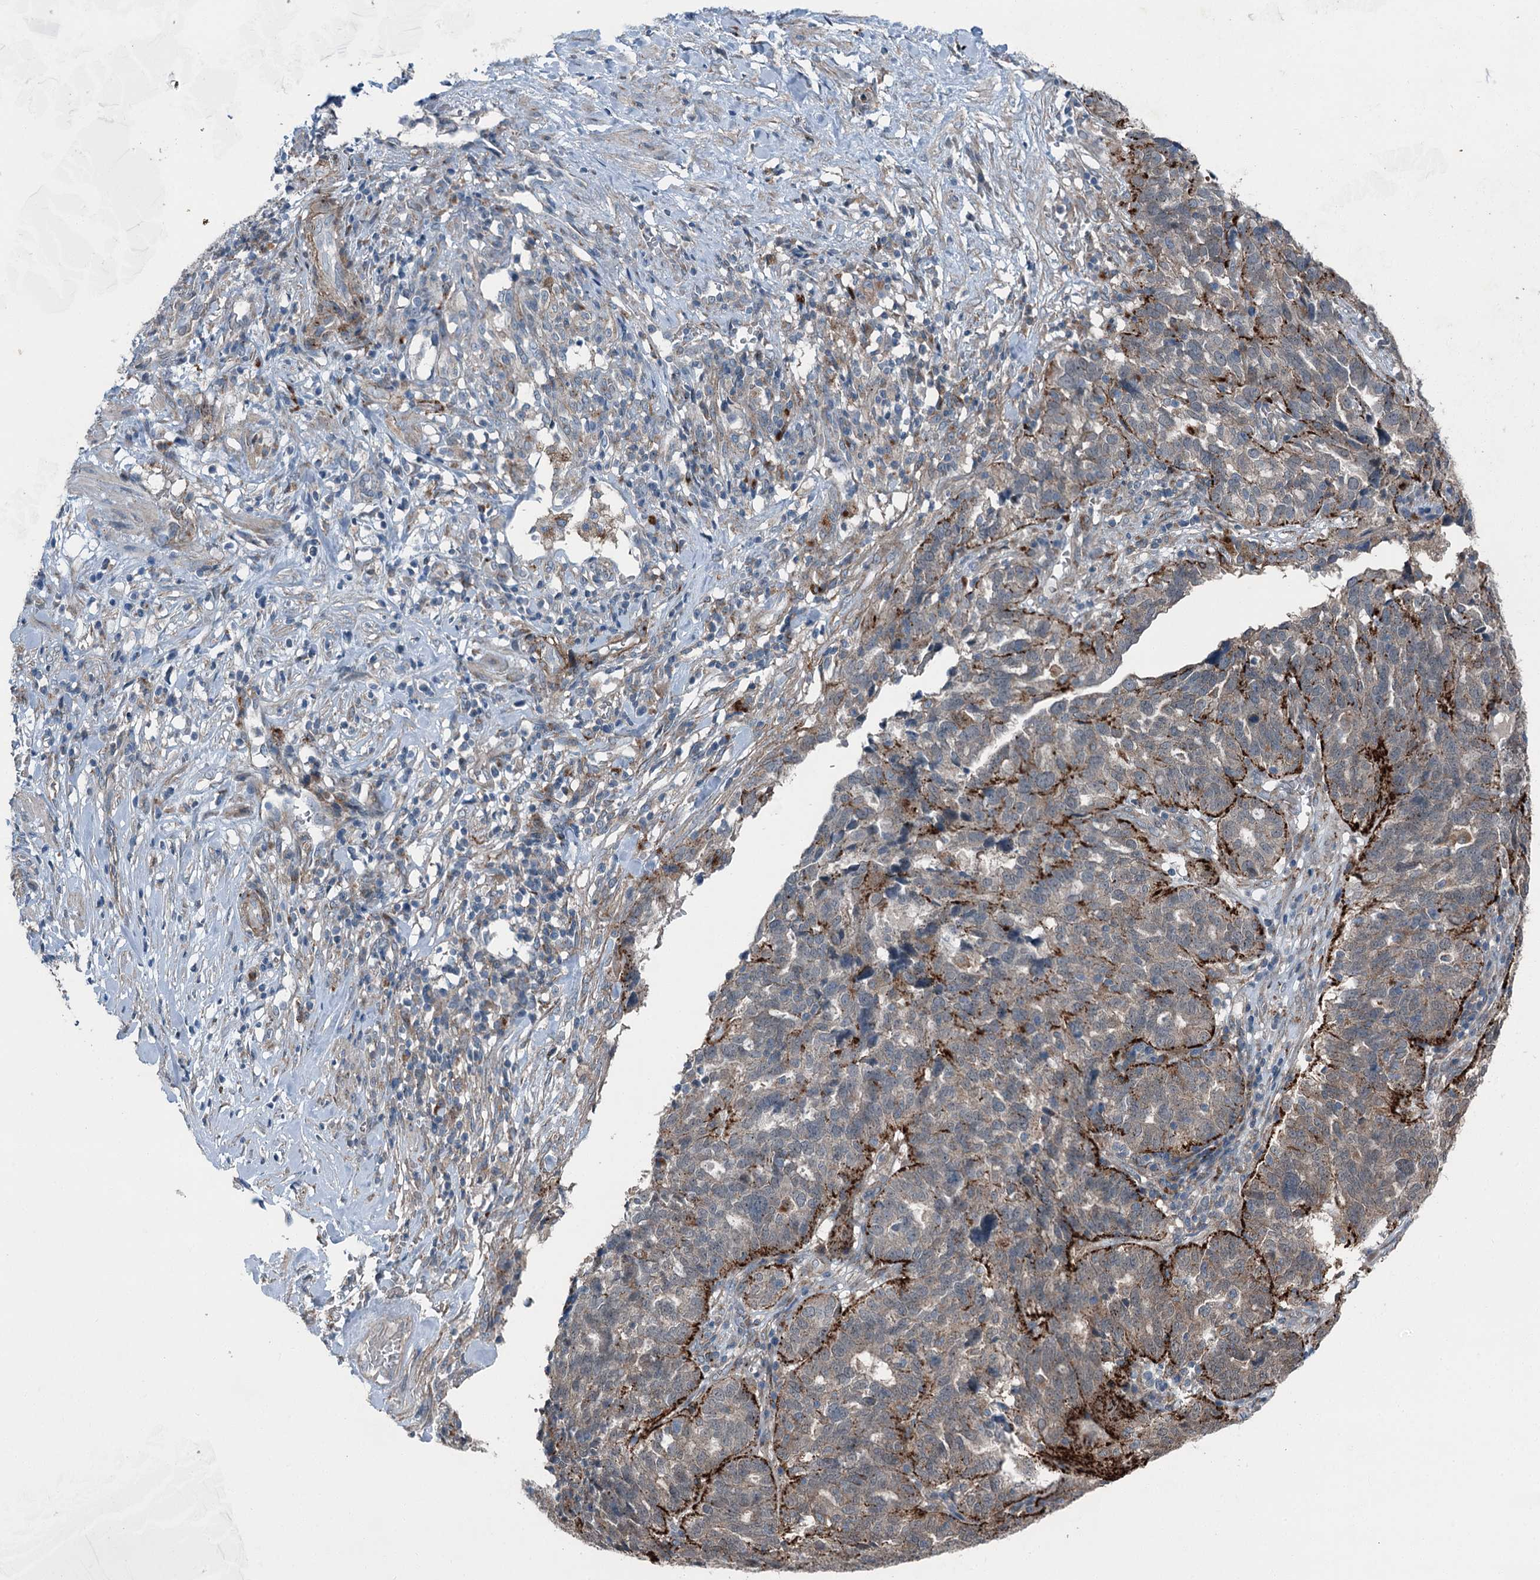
{"staining": {"intensity": "strong", "quantity": "<25%", "location": "cytoplasmic/membranous"}, "tissue": "ovarian cancer", "cell_type": "Tumor cells", "image_type": "cancer", "snomed": [{"axis": "morphology", "description": "Cystadenocarcinoma, serous, NOS"}, {"axis": "topography", "description": "Ovary"}], "caption": "Protein analysis of ovarian cancer (serous cystadenocarcinoma) tissue exhibits strong cytoplasmic/membranous positivity in about <25% of tumor cells.", "gene": "AXL", "patient": {"sex": "female", "age": 59}}